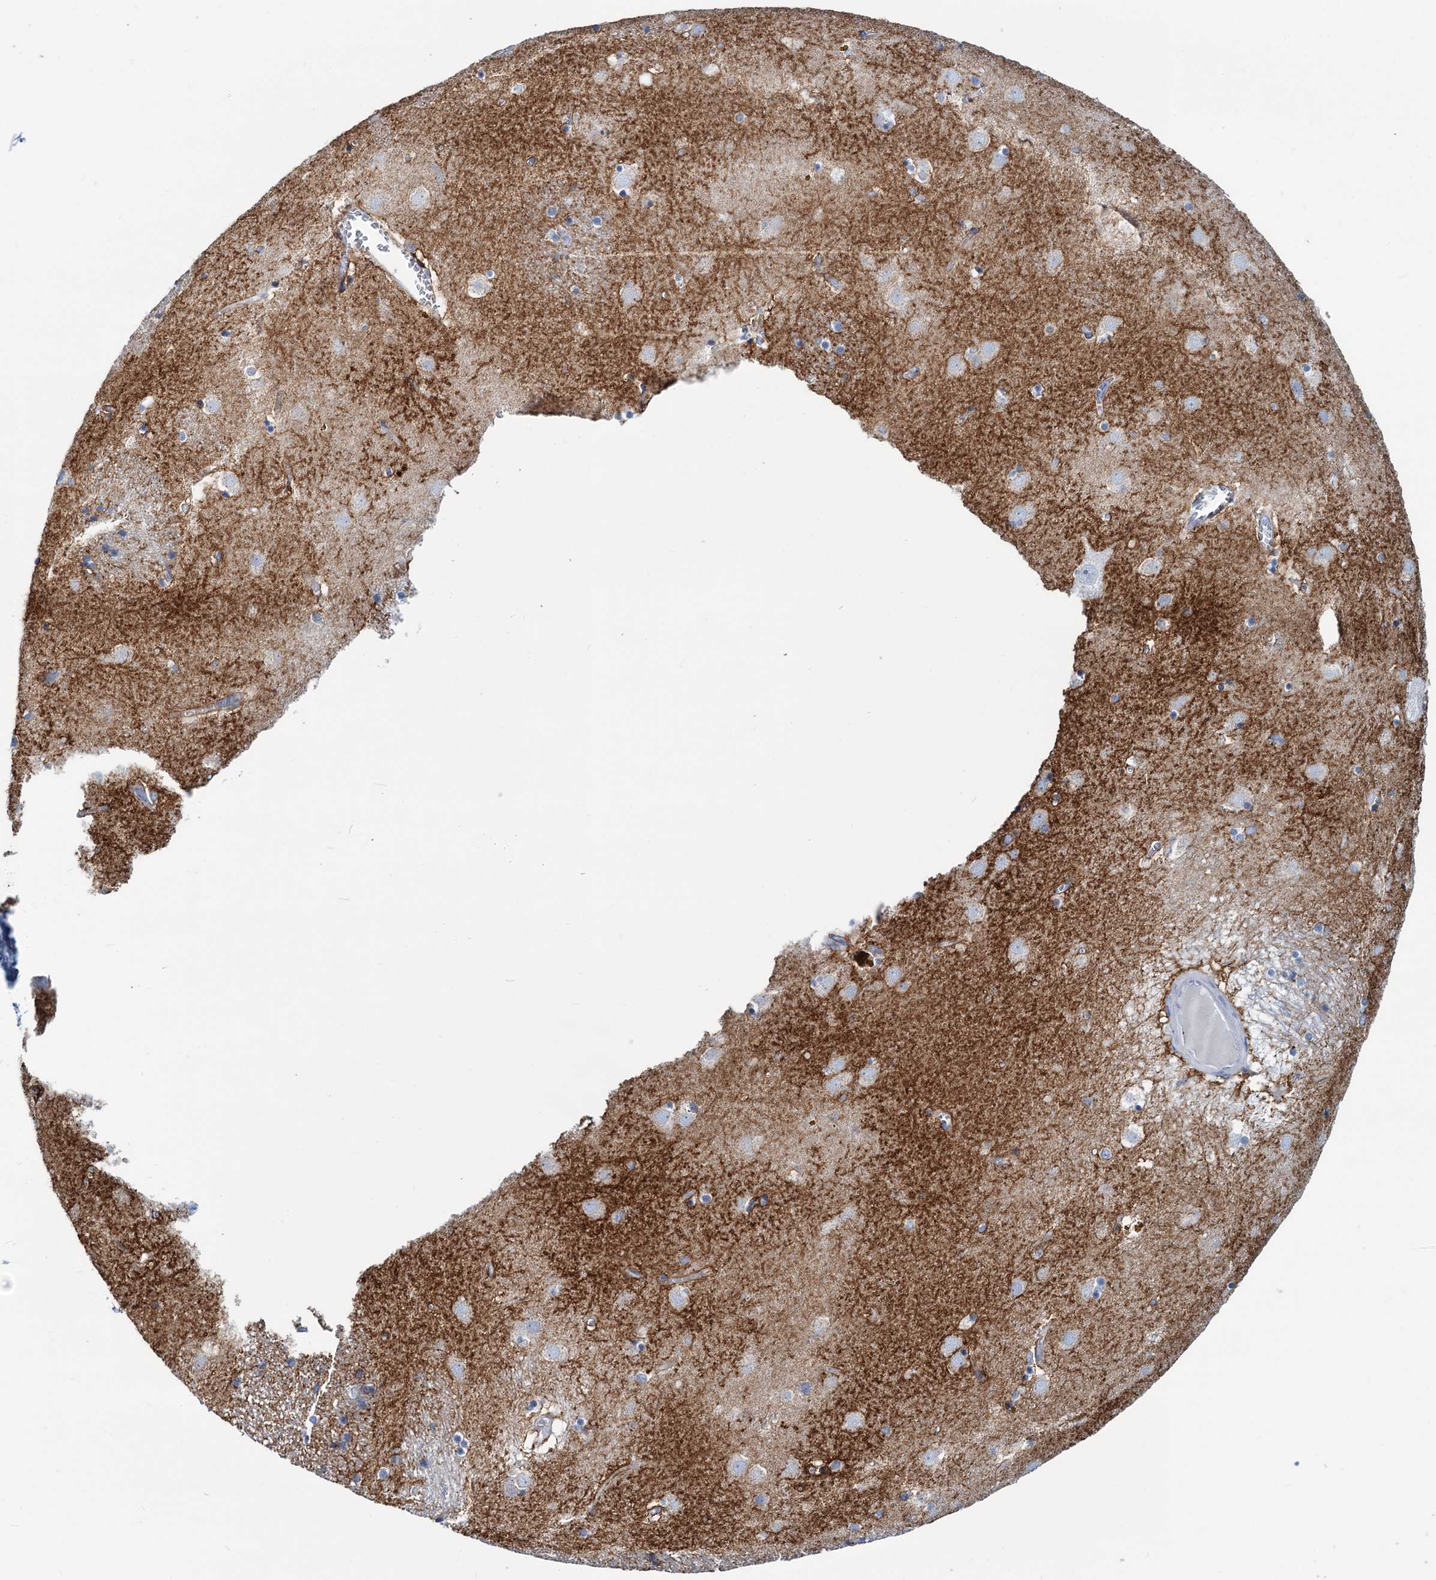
{"staining": {"intensity": "strong", "quantity": "<25%", "location": "cytoplasmic/membranous"}, "tissue": "caudate", "cell_type": "Glial cells", "image_type": "normal", "snomed": [{"axis": "morphology", "description": "Normal tissue, NOS"}, {"axis": "topography", "description": "Lateral ventricle wall"}], "caption": "Caudate stained for a protein demonstrates strong cytoplasmic/membranous positivity in glial cells. (Stains: DAB (3,3'-diaminobenzidine) in brown, nuclei in blue, Microscopy: brightfield microscopy at high magnification).", "gene": "SLC1A3", "patient": {"sex": "male", "age": 70}}